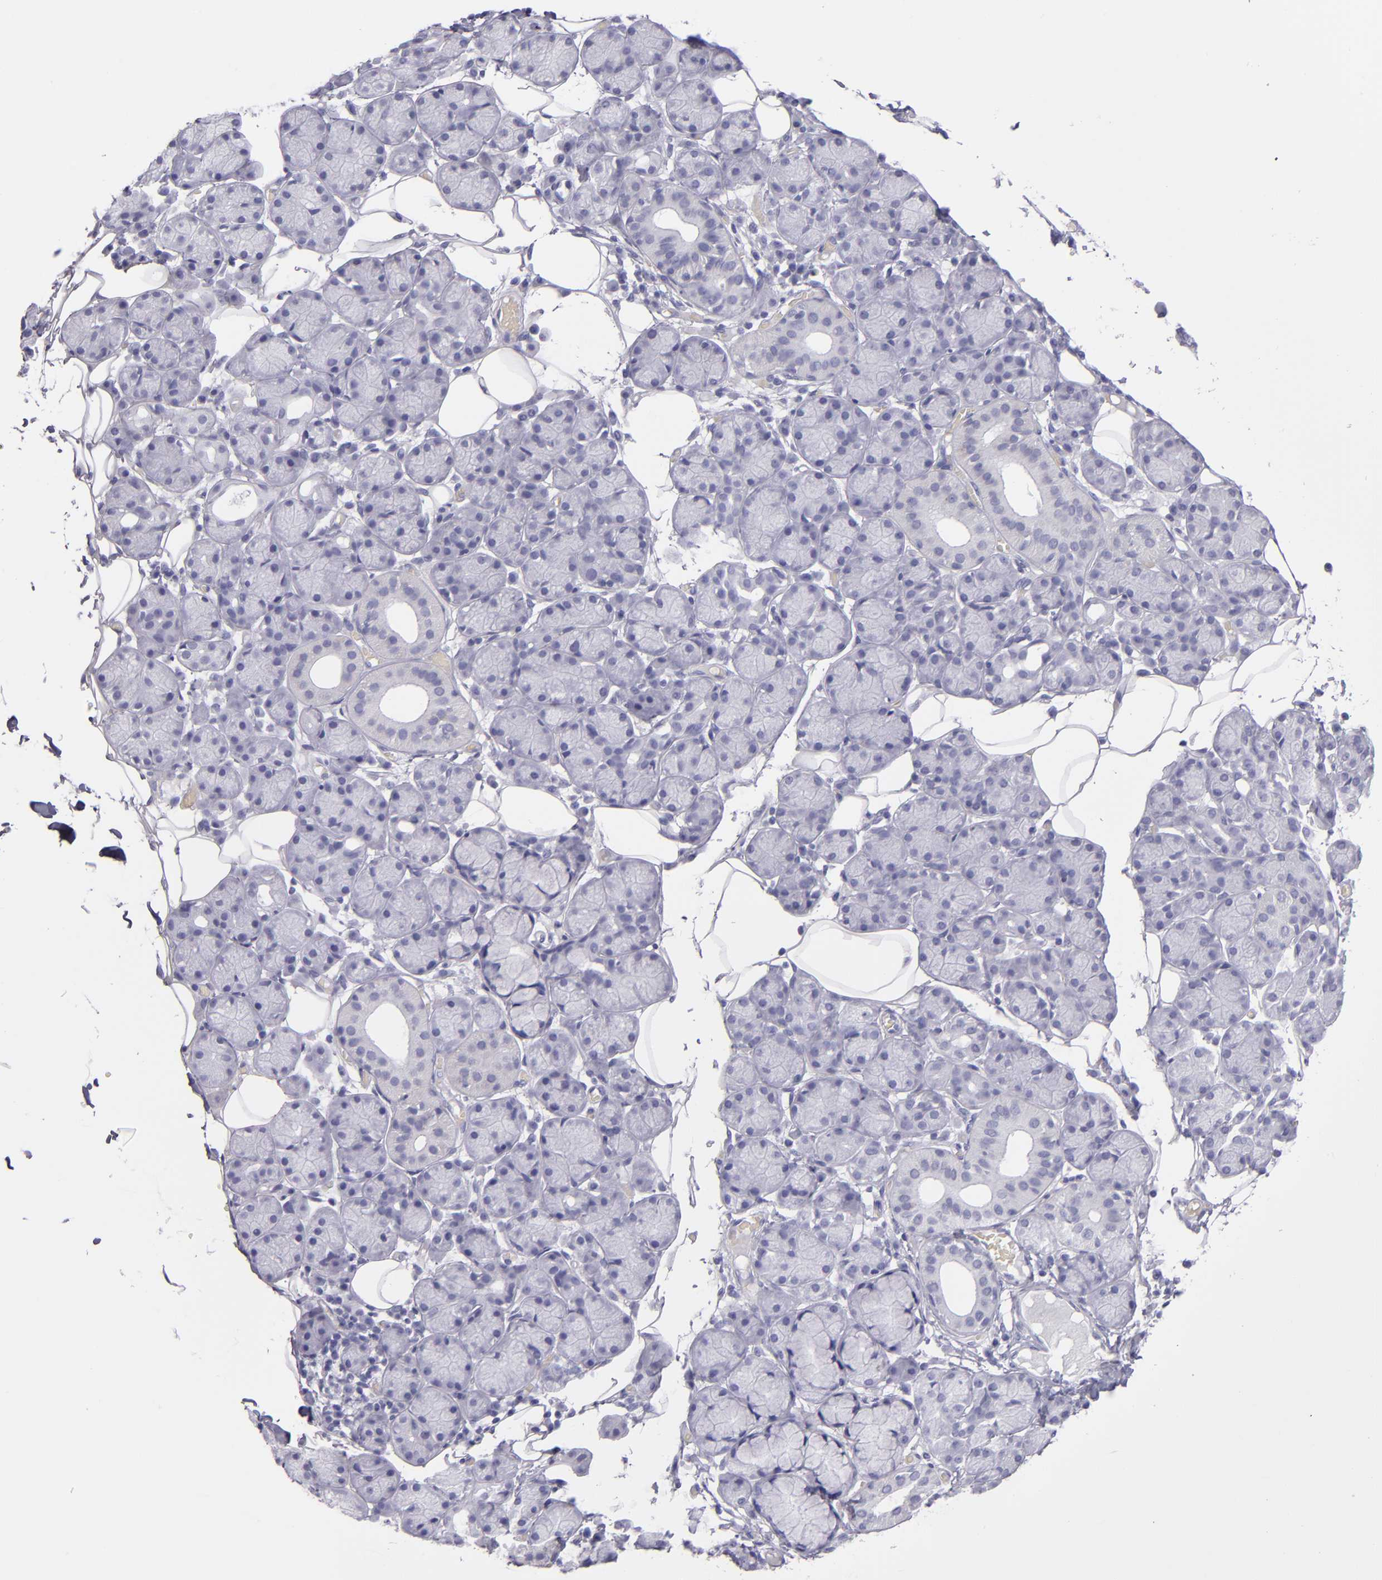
{"staining": {"intensity": "negative", "quantity": "none", "location": "none"}, "tissue": "salivary gland", "cell_type": "Glandular cells", "image_type": "normal", "snomed": [{"axis": "morphology", "description": "Normal tissue, NOS"}, {"axis": "topography", "description": "Salivary gland"}], "caption": "This is an immunohistochemistry photomicrograph of benign human salivary gland. There is no expression in glandular cells.", "gene": "CR2", "patient": {"sex": "male", "age": 54}}